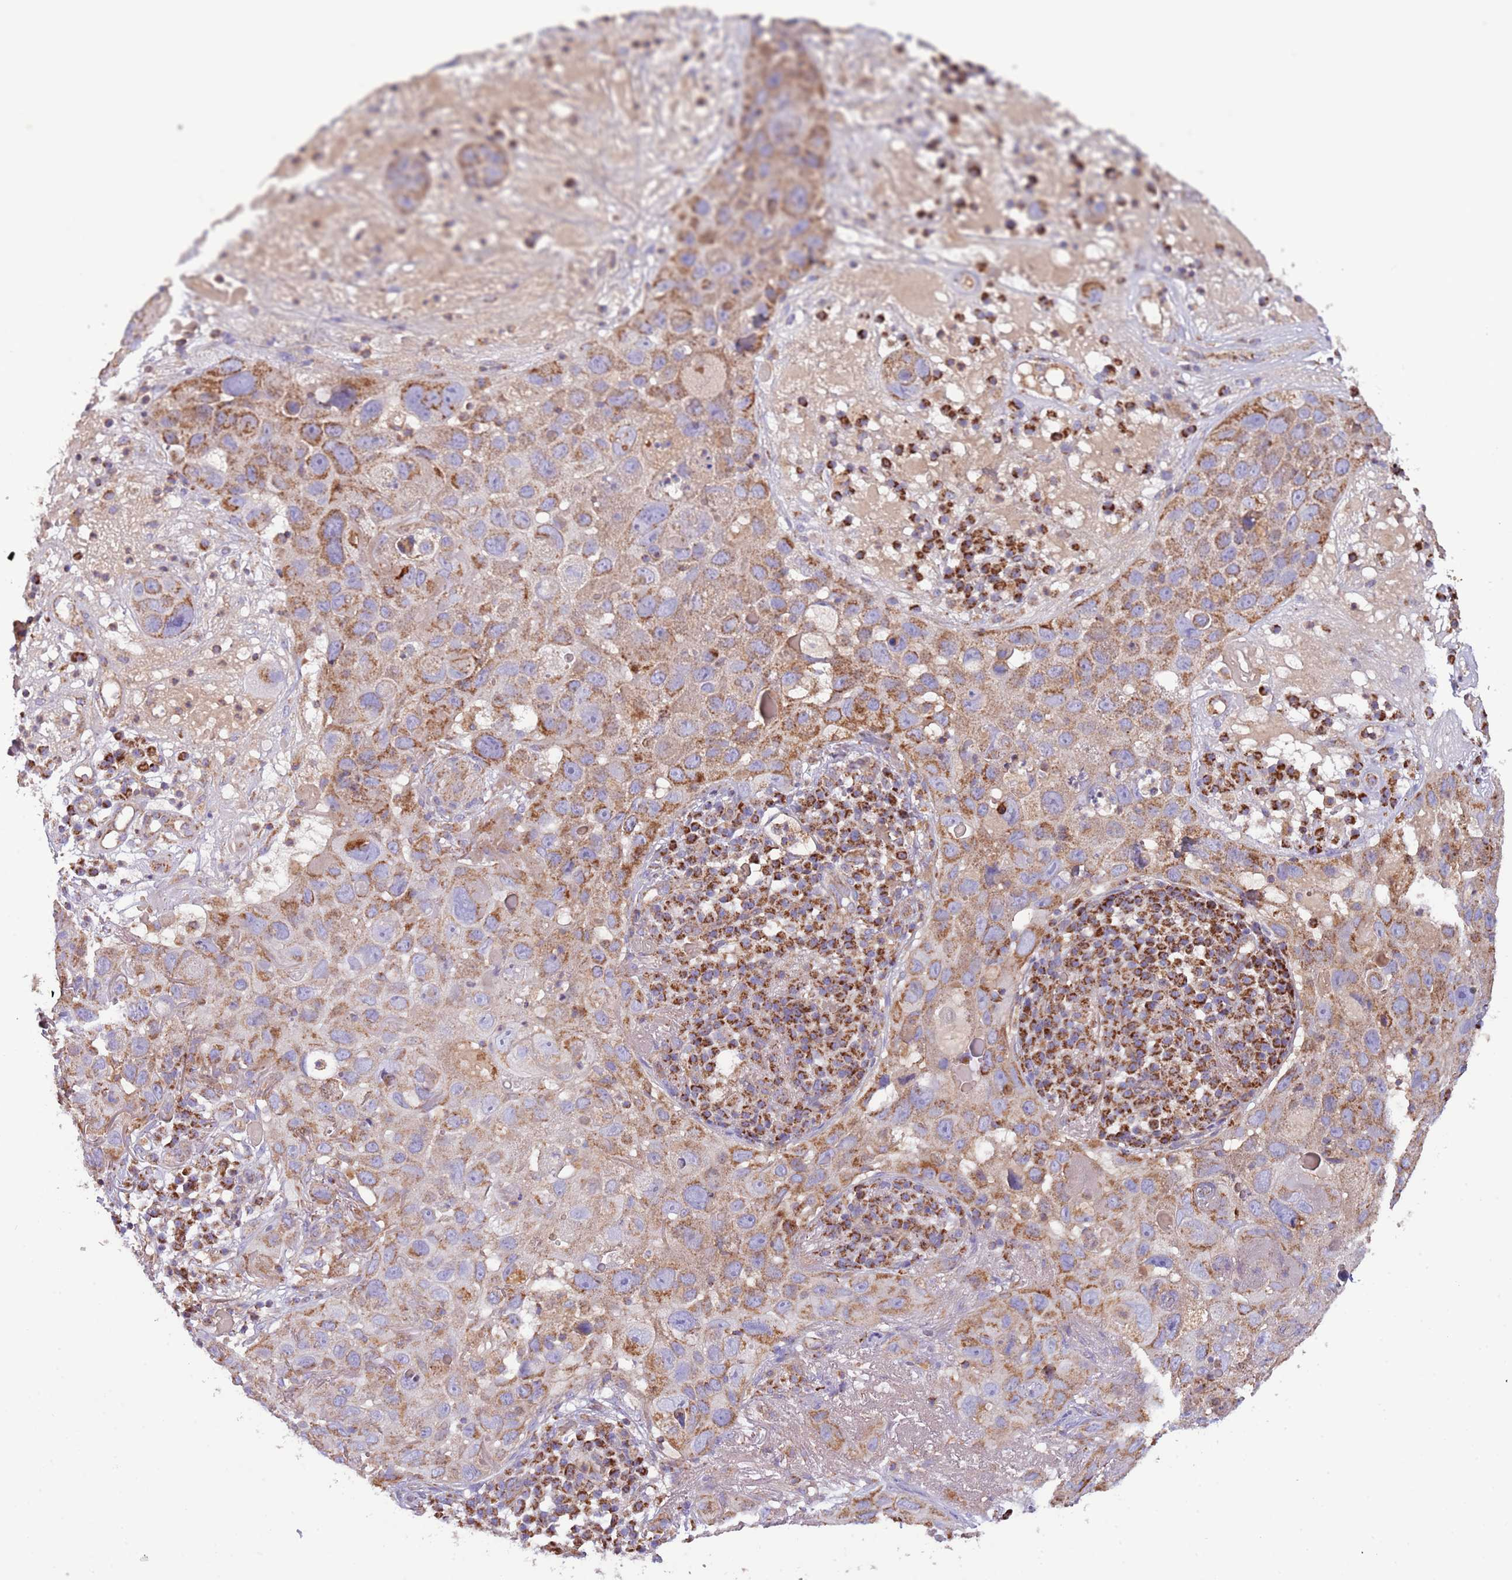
{"staining": {"intensity": "moderate", "quantity": ">75%", "location": "cytoplasmic/membranous"}, "tissue": "skin cancer", "cell_type": "Tumor cells", "image_type": "cancer", "snomed": [{"axis": "morphology", "description": "Squamous cell carcinoma in situ, NOS"}, {"axis": "morphology", "description": "Squamous cell carcinoma, NOS"}, {"axis": "topography", "description": "Skin"}], "caption": "There is medium levels of moderate cytoplasmic/membranous positivity in tumor cells of skin squamous cell carcinoma, as demonstrated by immunohistochemical staining (brown color).", "gene": "DNAJA3", "patient": {"sex": "male", "age": 93}}